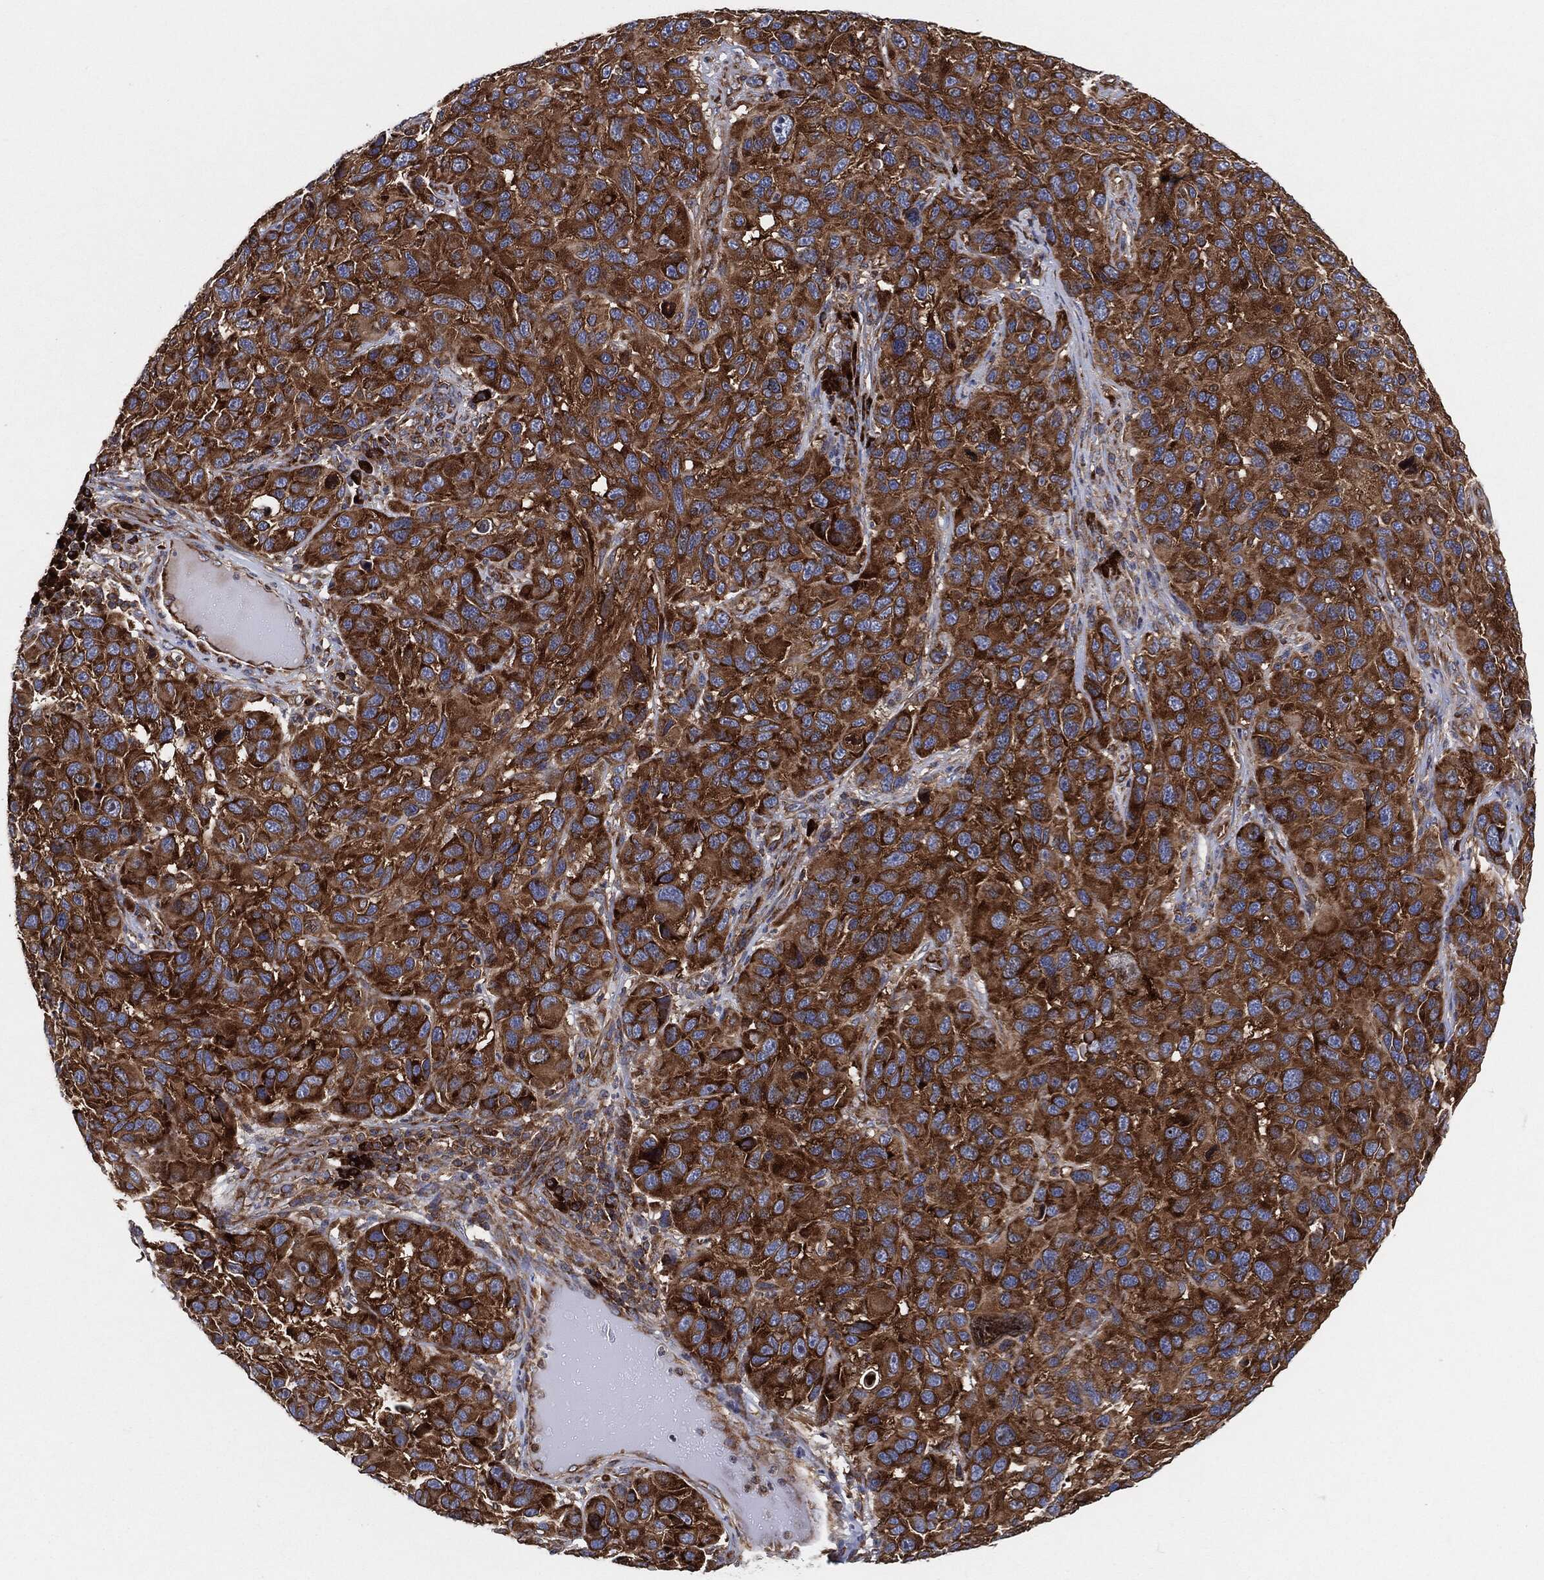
{"staining": {"intensity": "strong", "quantity": ">75%", "location": "cytoplasmic/membranous"}, "tissue": "melanoma", "cell_type": "Tumor cells", "image_type": "cancer", "snomed": [{"axis": "morphology", "description": "Malignant melanoma, NOS"}, {"axis": "topography", "description": "Skin"}], "caption": "A brown stain shows strong cytoplasmic/membranous staining of a protein in melanoma tumor cells.", "gene": "EIF2S2", "patient": {"sex": "male", "age": 53}}